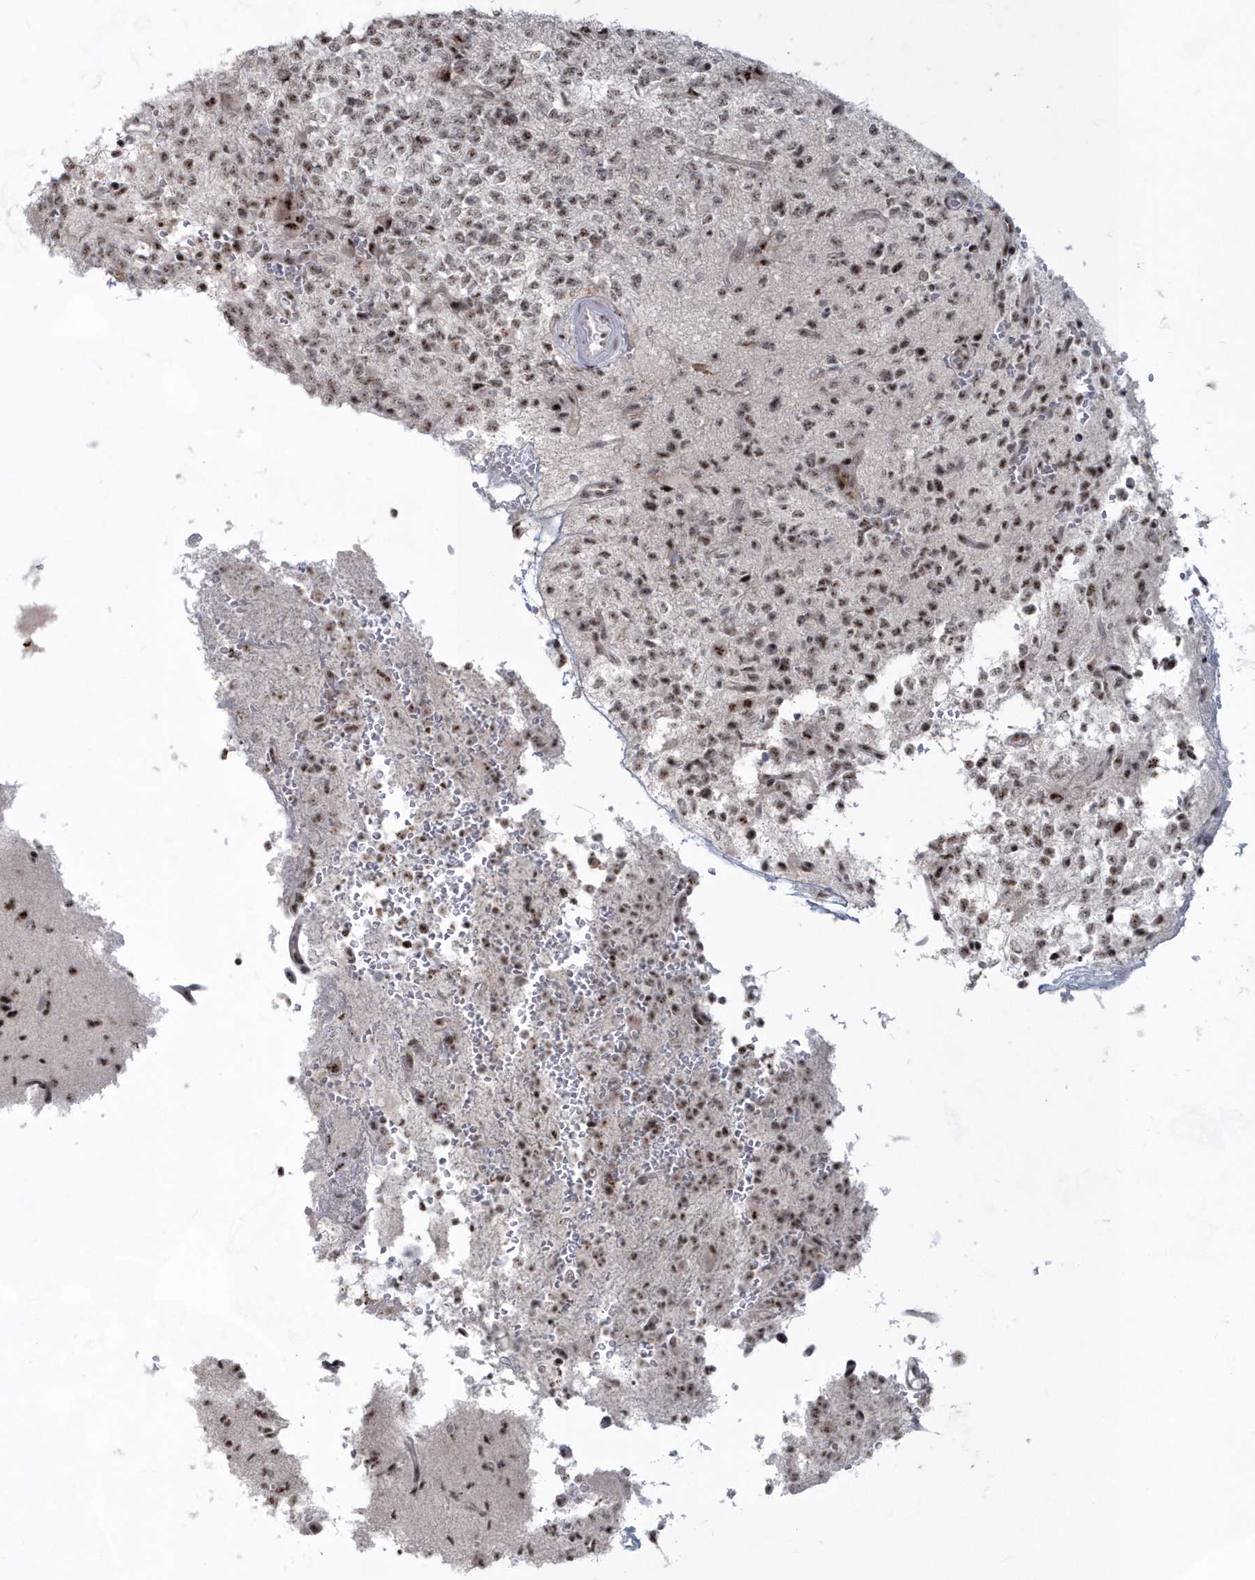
{"staining": {"intensity": "moderate", "quantity": ">75%", "location": "nuclear"}, "tissue": "glioma", "cell_type": "Tumor cells", "image_type": "cancer", "snomed": [{"axis": "morphology", "description": "Glioma, malignant, High grade"}, {"axis": "topography", "description": "Brain"}], "caption": "A brown stain shows moderate nuclear staining of a protein in glioma tumor cells.", "gene": "KDM6B", "patient": {"sex": "female", "age": 62}}